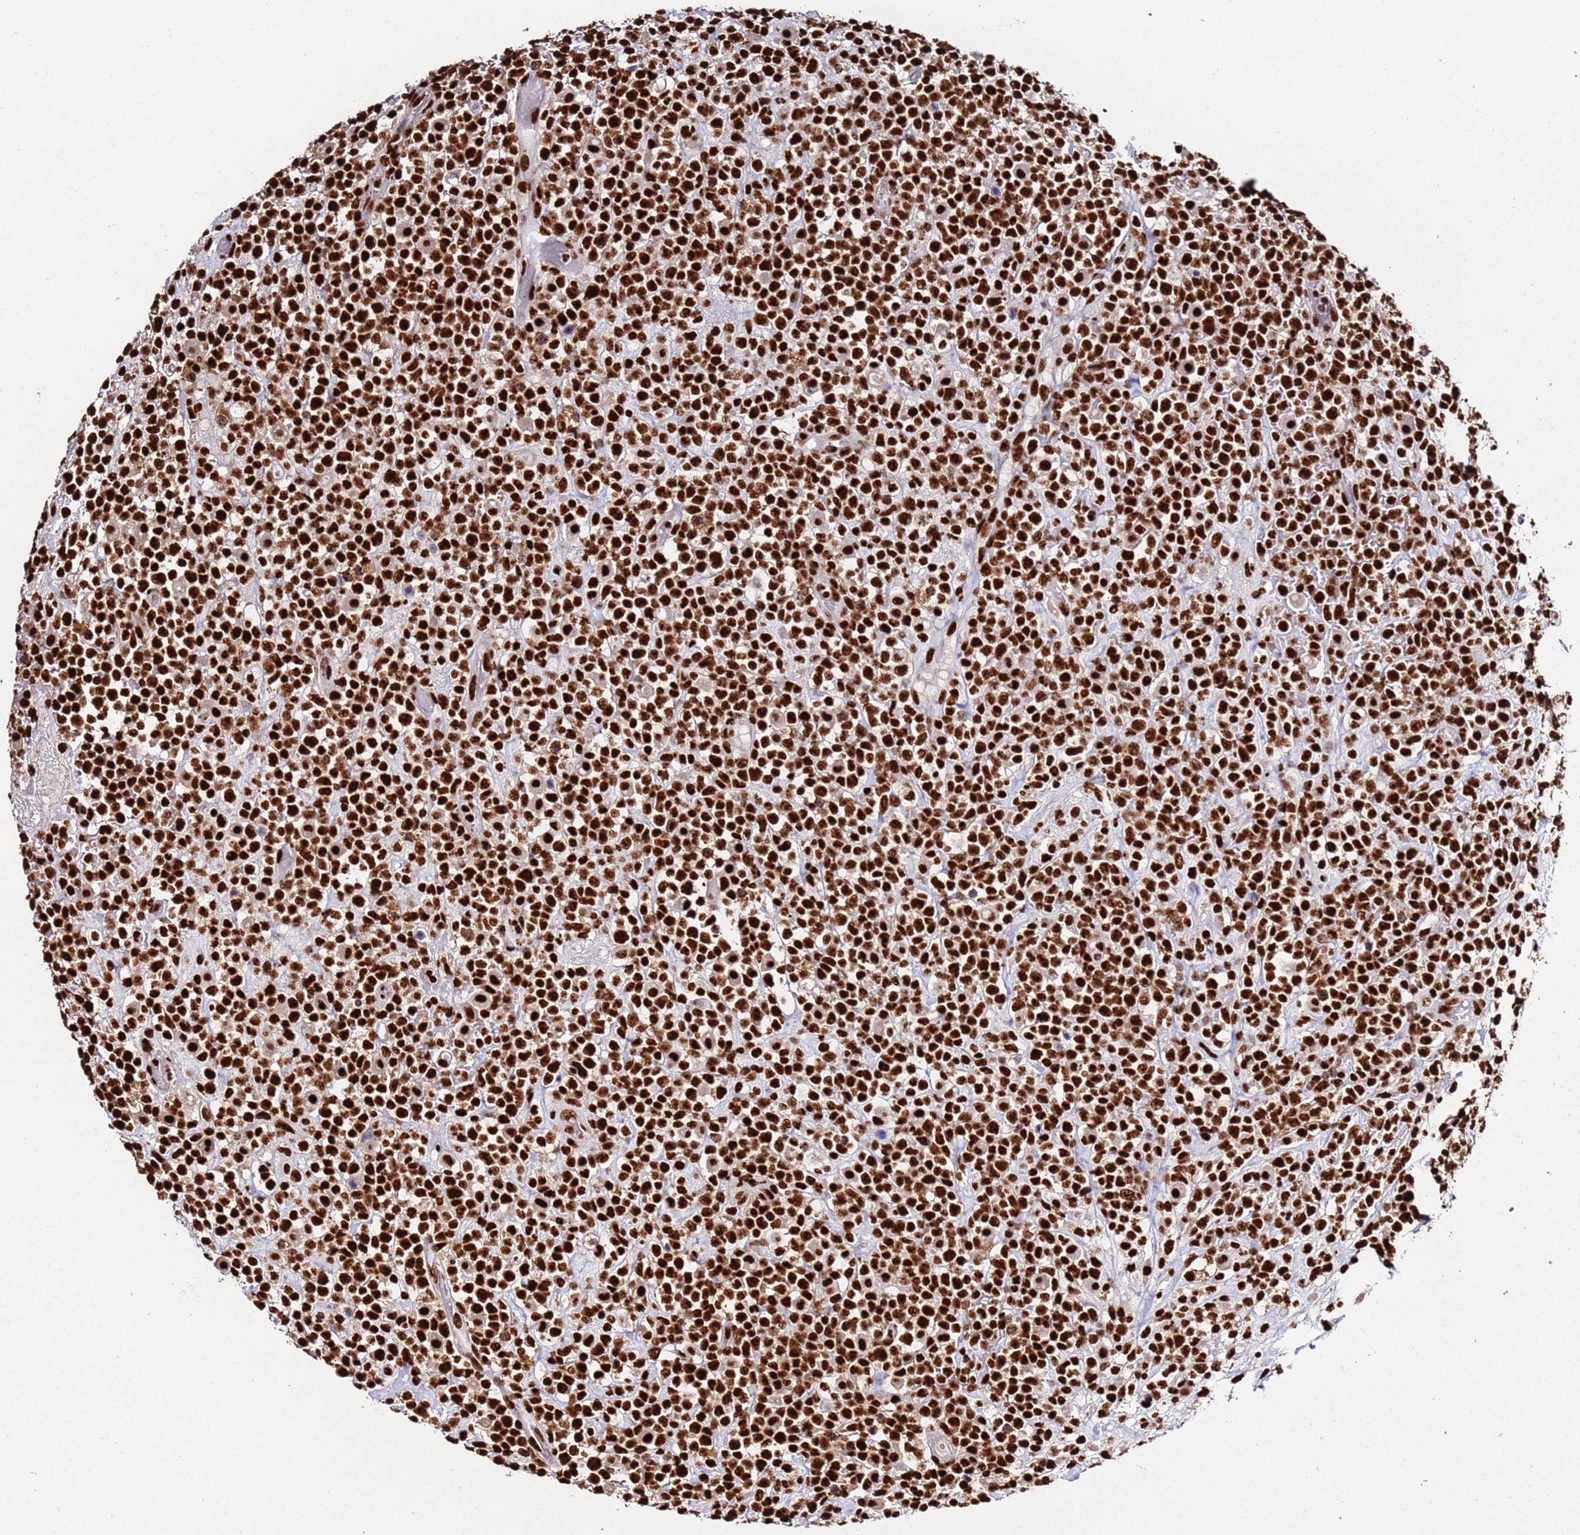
{"staining": {"intensity": "strong", "quantity": ">75%", "location": "nuclear"}, "tissue": "lymphoma", "cell_type": "Tumor cells", "image_type": "cancer", "snomed": [{"axis": "morphology", "description": "Malignant lymphoma, non-Hodgkin's type, High grade"}, {"axis": "topography", "description": "Colon"}], "caption": "Immunohistochemistry staining of lymphoma, which shows high levels of strong nuclear positivity in about >75% of tumor cells indicating strong nuclear protein staining. The staining was performed using DAB (3,3'-diaminobenzidine) (brown) for protein detection and nuclei were counterstained in hematoxylin (blue).", "gene": "C6orf226", "patient": {"sex": "female", "age": 53}}